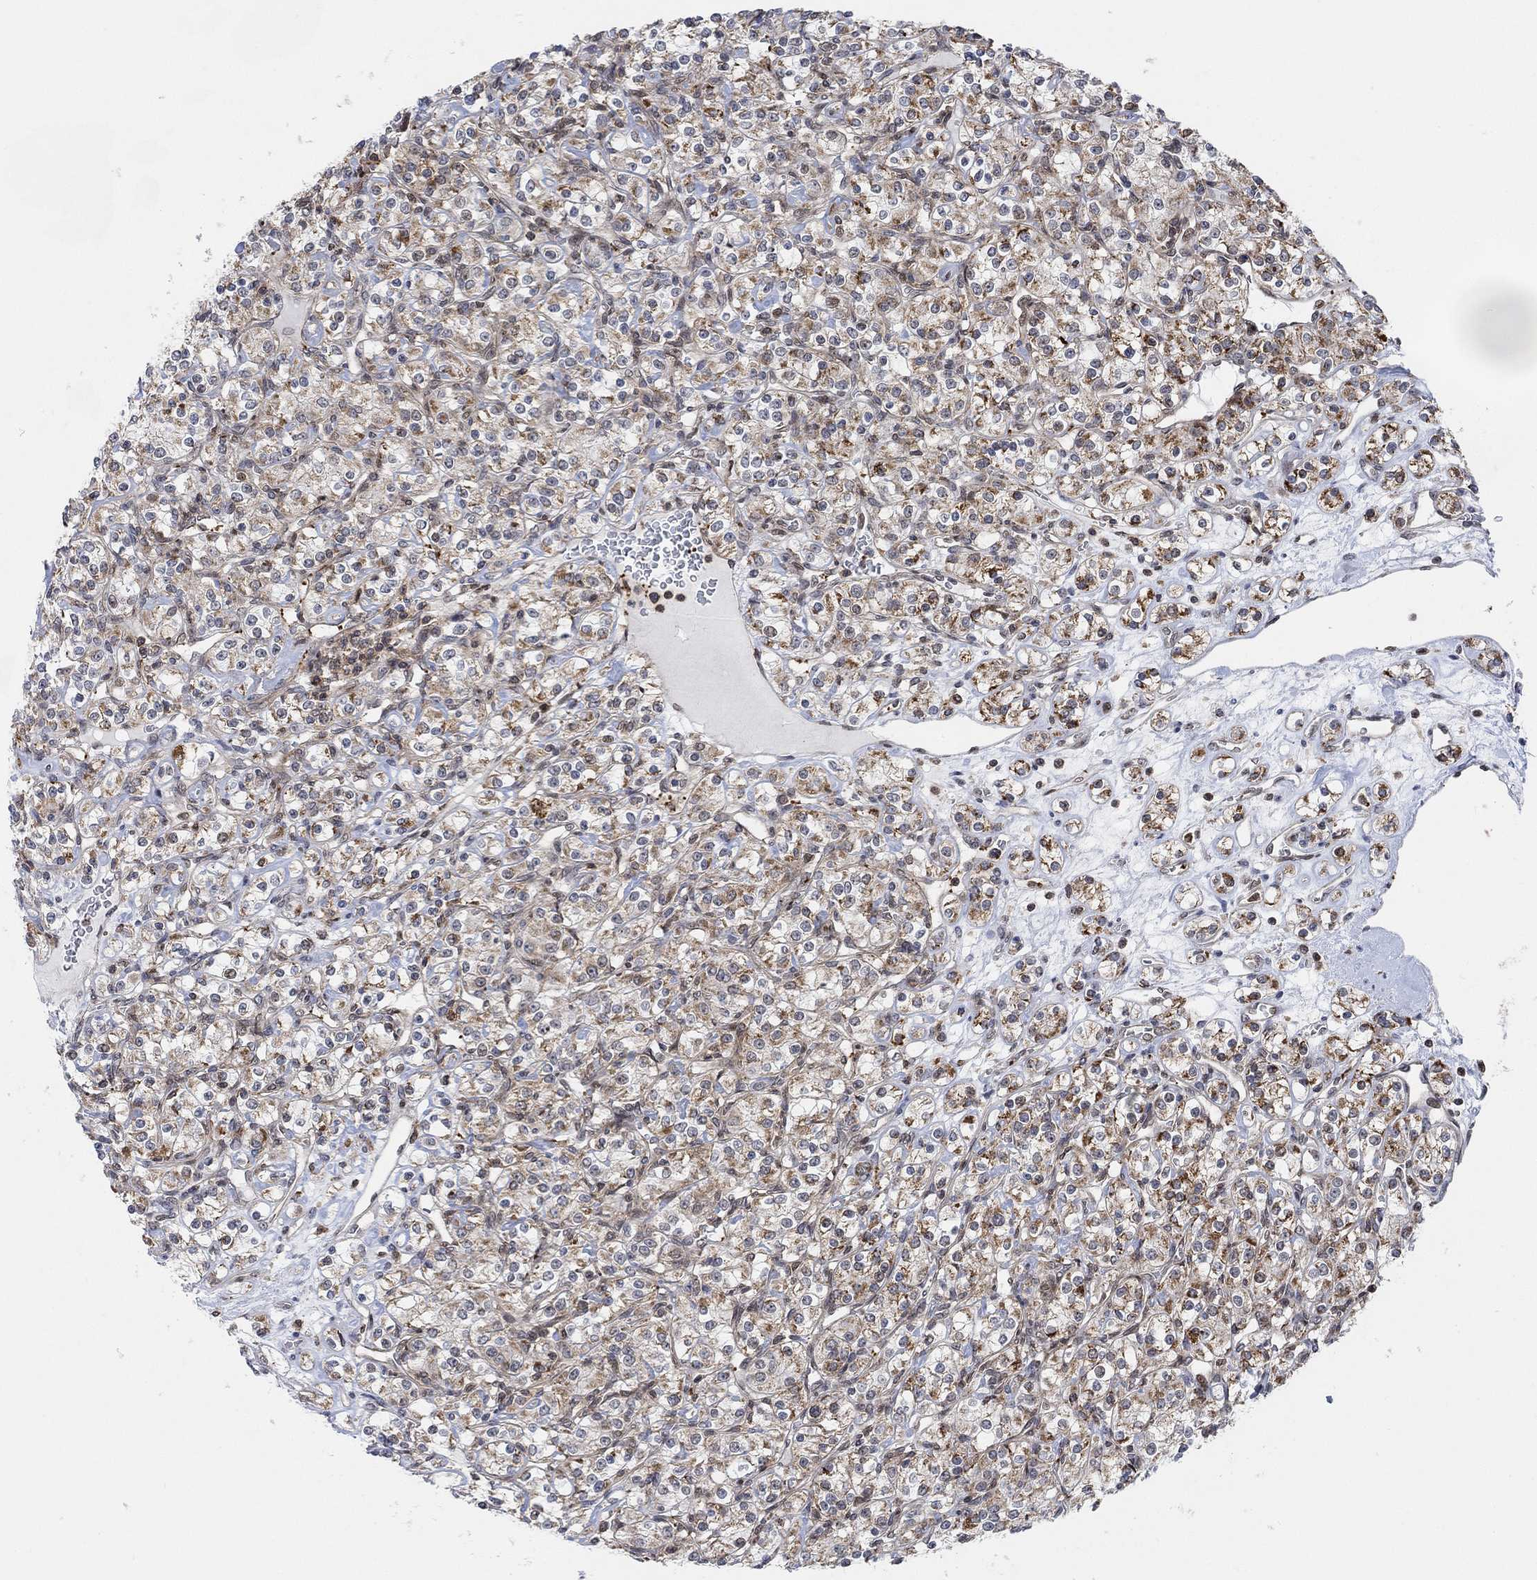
{"staining": {"intensity": "moderate", "quantity": "25%-75%", "location": "cytoplasmic/membranous"}, "tissue": "renal cancer", "cell_type": "Tumor cells", "image_type": "cancer", "snomed": [{"axis": "morphology", "description": "Adenocarcinoma, NOS"}, {"axis": "topography", "description": "Kidney"}], "caption": "A high-resolution image shows immunohistochemistry staining of adenocarcinoma (renal), which shows moderate cytoplasmic/membranous expression in about 25%-75% of tumor cells.", "gene": "PWWP2B", "patient": {"sex": "male", "age": 77}}